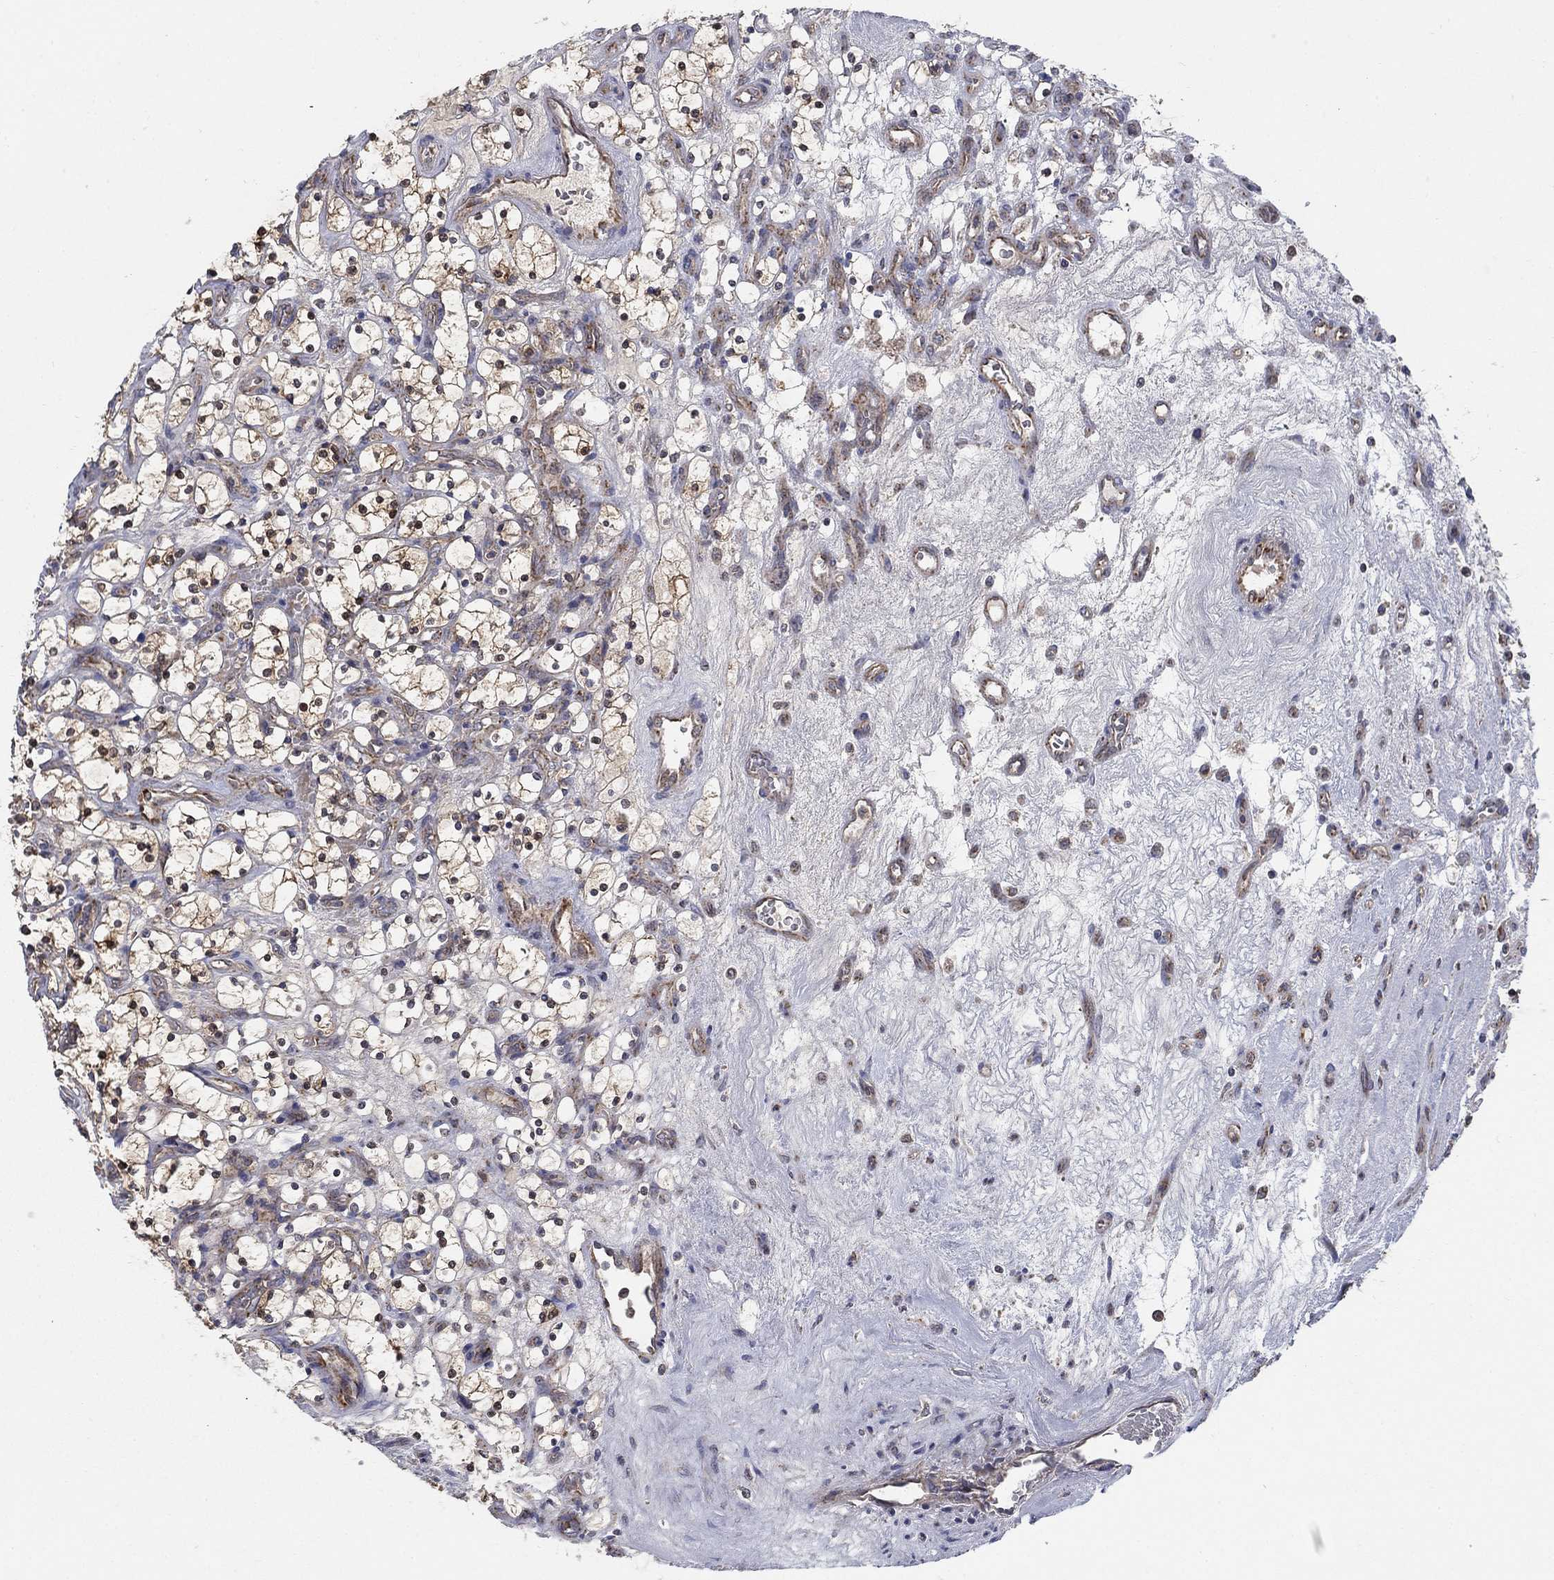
{"staining": {"intensity": "moderate", "quantity": "25%-75%", "location": "cytoplasmic/membranous"}, "tissue": "renal cancer", "cell_type": "Tumor cells", "image_type": "cancer", "snomed": [{"axis": "morphology", "description": "Adenocarcinoma, NOS"}, {"axis": "topography", "description": "Kidney"}], "caption": "Moderate cytoplasmic/membranous staining for a protein is present in about 25%-75% of tumor cells of renal cancer using immunohistochemistry (IHC).", "gene": "NME7", "patient": {"sex": "female", "age": 69}}